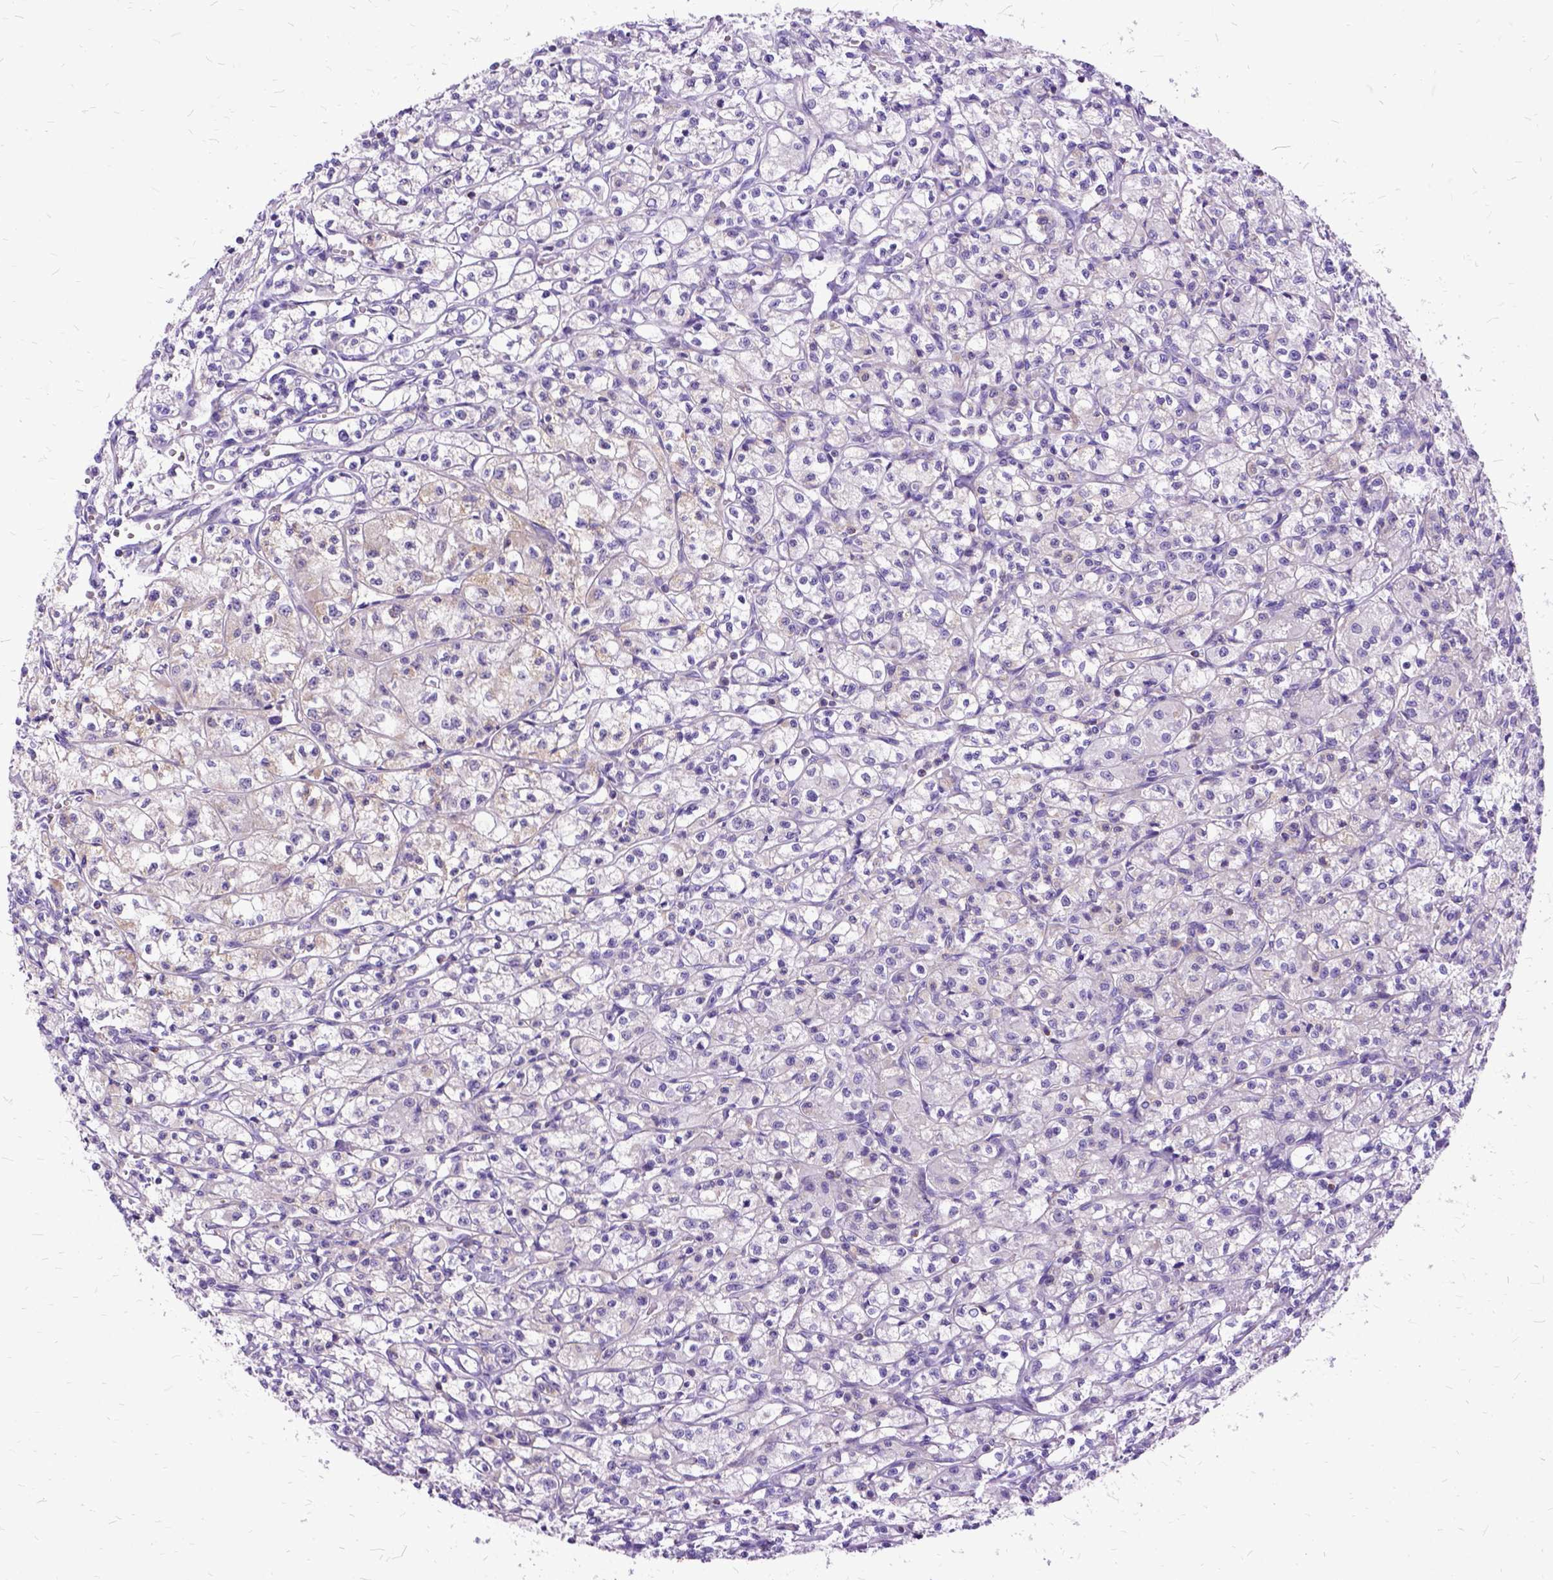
{"staining": {"intensity": "negative", "quantity": "none", "location": "none"}, "tissue": "renal cancer", "cell_type": "Tumor cells", "image_type": "cancer", "snomed": [{"axis": "morphology", "description": "Adenocarcinoma, NOS"}, {"axis": "topography", "description": "Kidney"}], "caption": "Immunohistochemistry (IHC) image of human adenocarcinoma (renal) stained for a protein (brown), which reveals no positivity in tumor cells.", "gene": "OXCT1", "patient": {"sex": "female", "age": 70}}